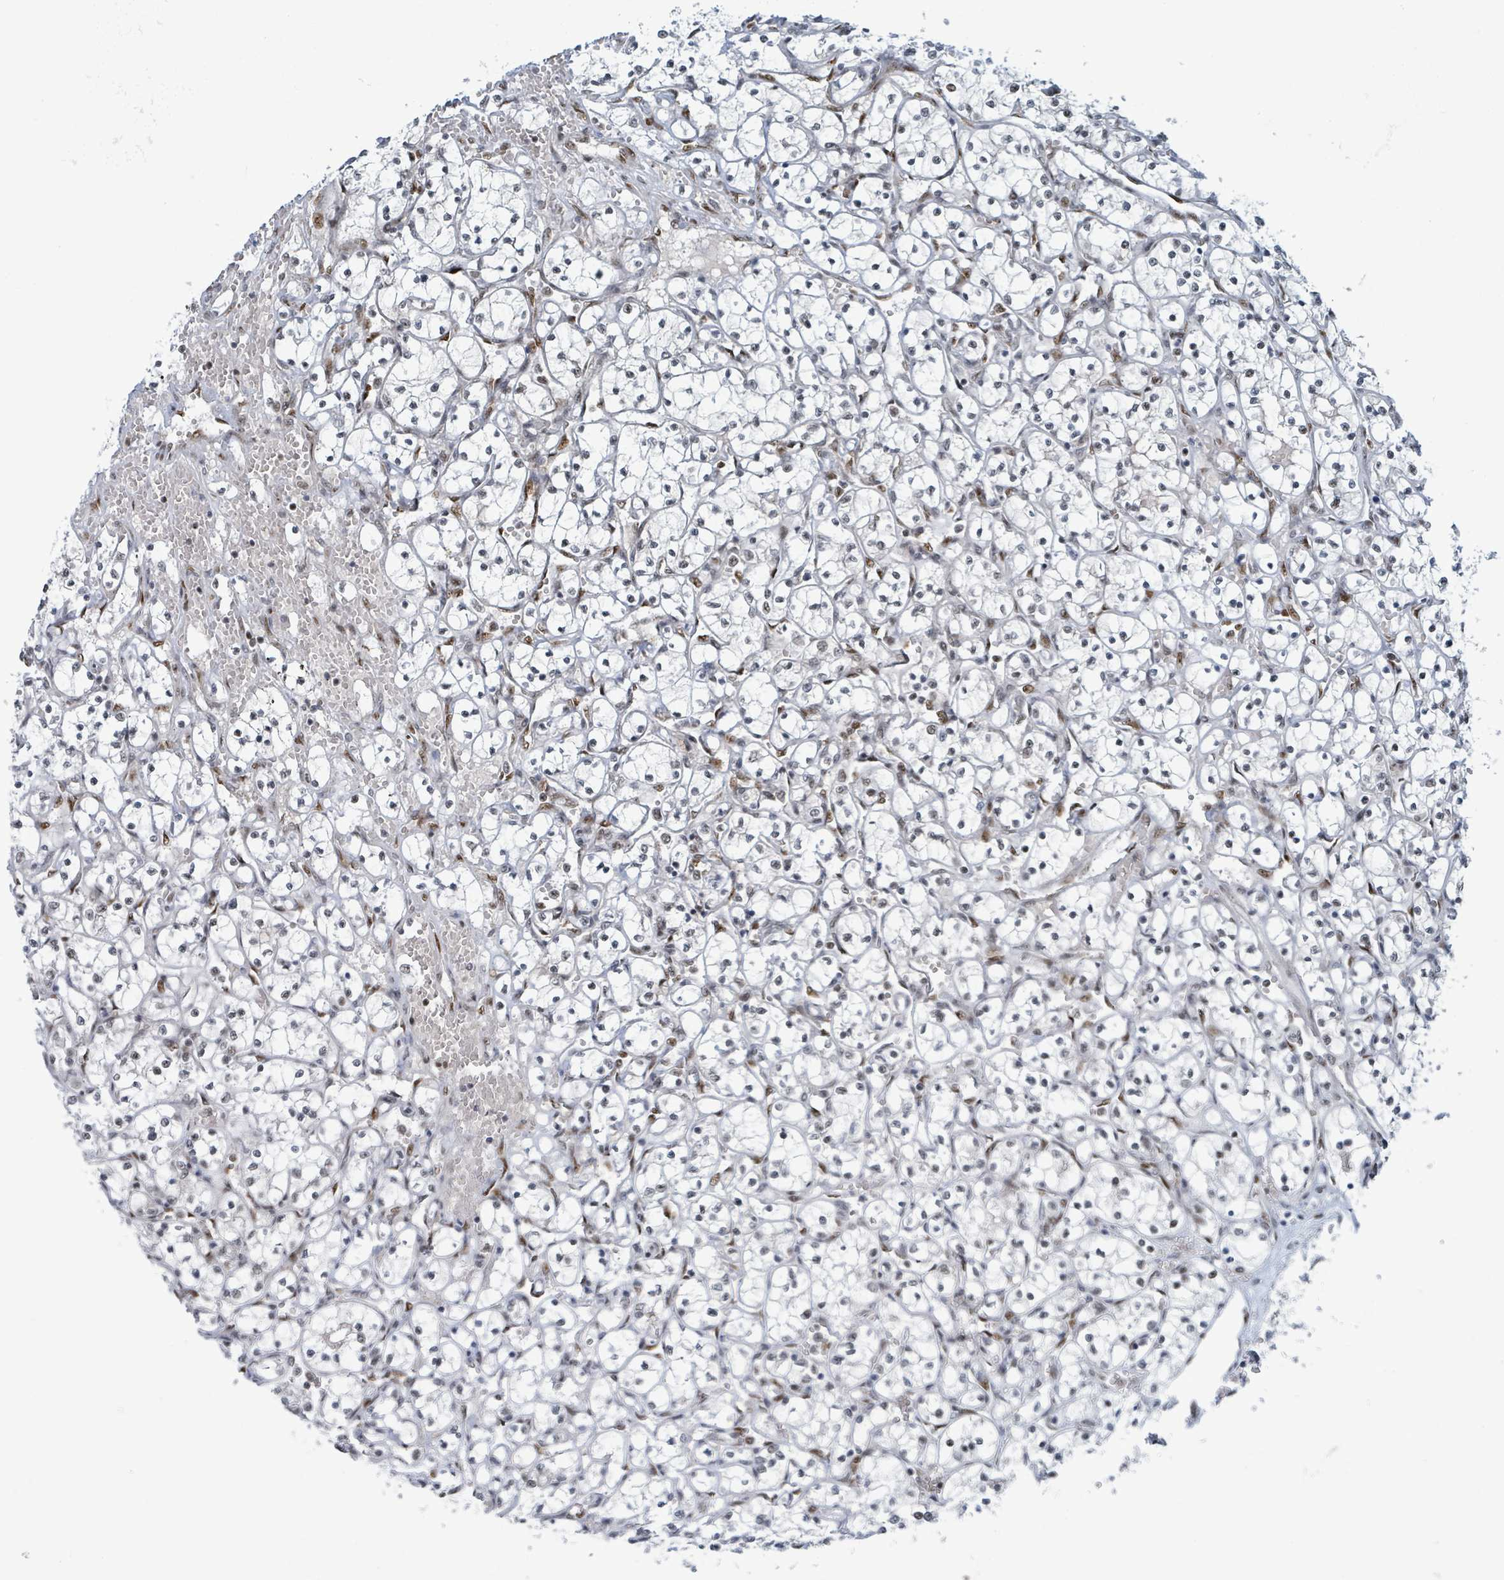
{"staining": {"intensity": "weak", "quantity": "<25%", "location": "nuclear"}, "tissue": "renal cancer", "cell_type": "Tumor cells", "image_type": "cancer", "snomed": [{"axis": "morphology", "description": "Adenocarcinoma, NOS"}, {"axis": "topography", "description": "Kidney"}], "caption": "The micrograph displays no staining of tumor cells in renal cancer.", "gene": "KLF3", "patient": {"sex": "female", "age": 69}}